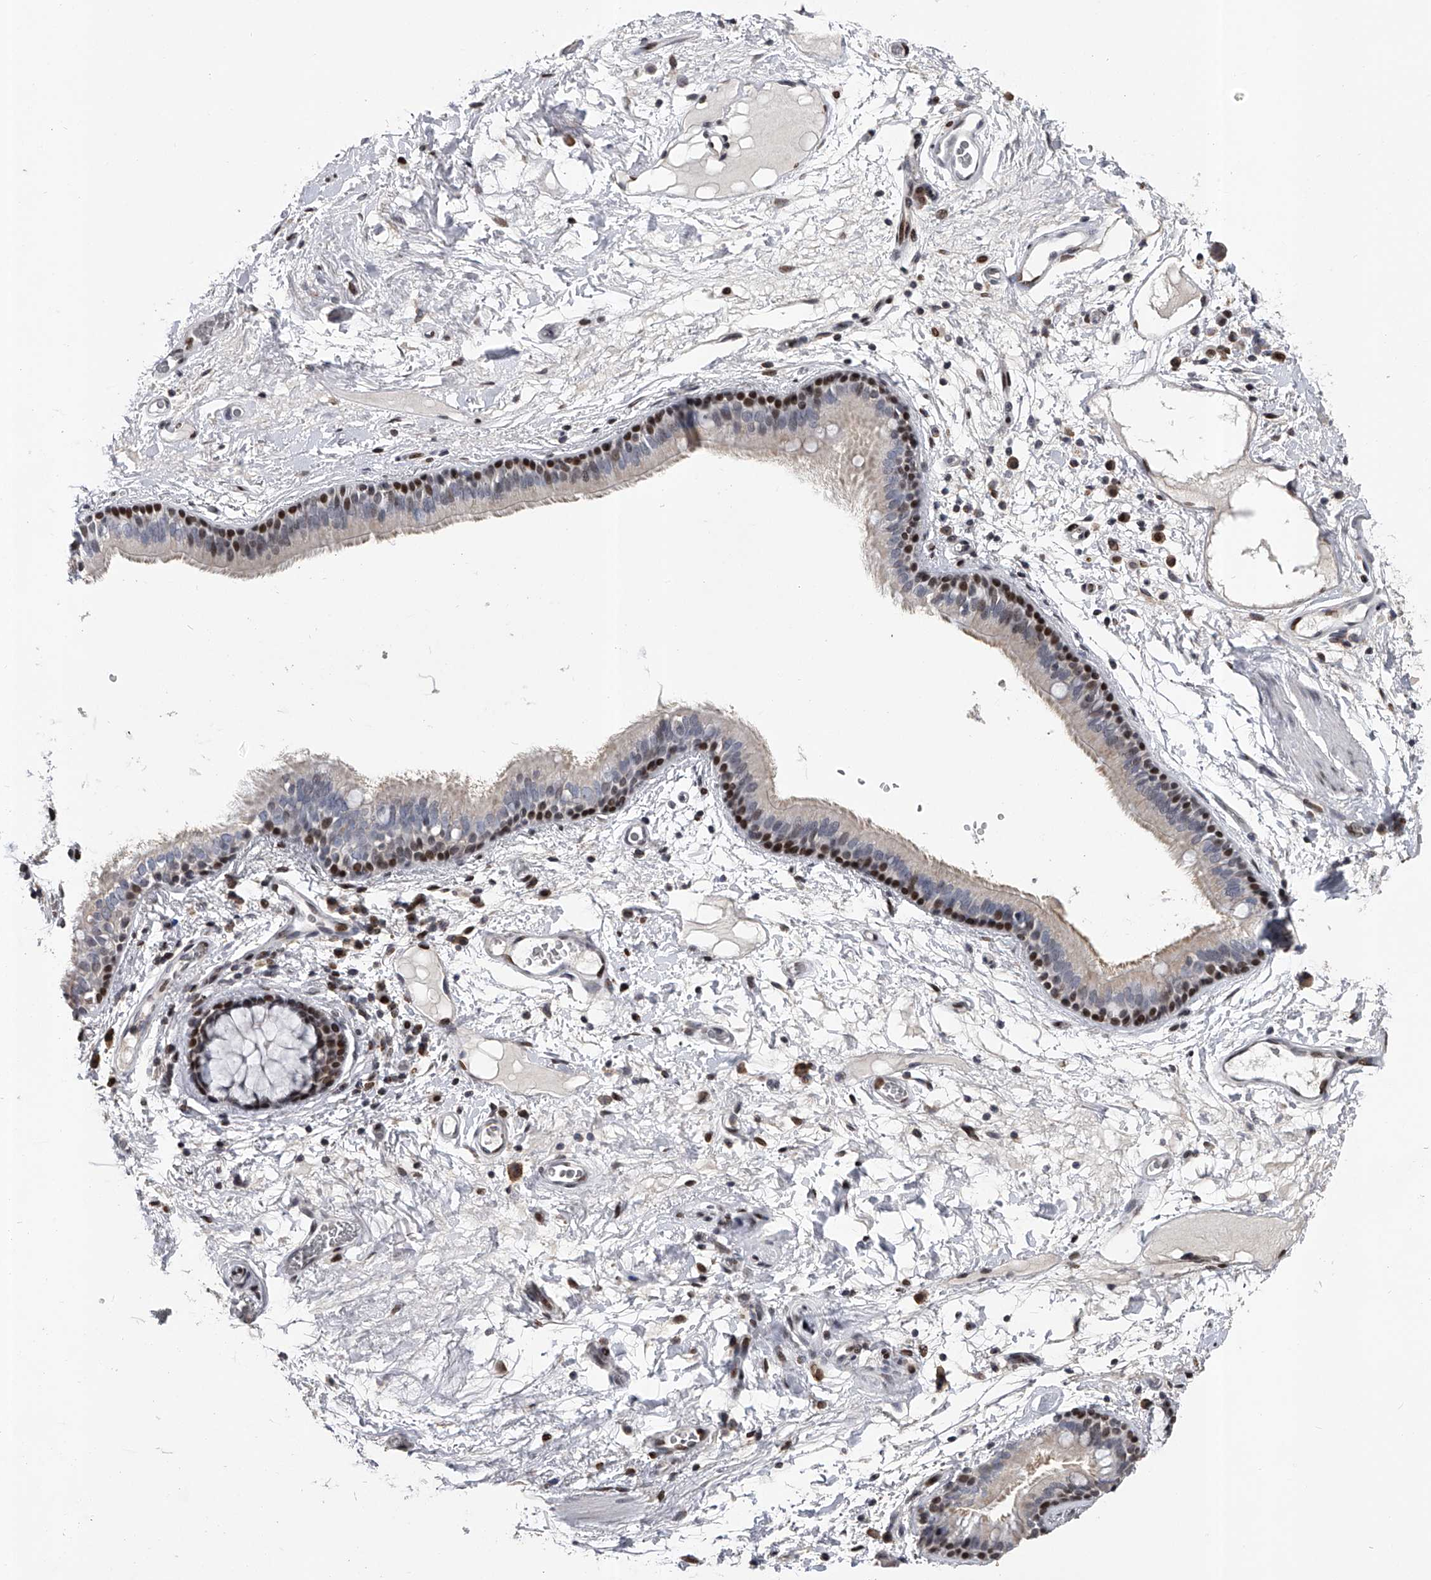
{"staining": {"intensity": "moderate", "quantity": ">75%", "location": "nuclear"}, "tissue": "adipose tissue", "cell_type": "Adipocytes", "image_type": "normal", "snomed": [{"axis": "morphology", "description": "Normal tissue, NOS"}, {"axis": "topography", "description": "Cartilage tissue"}], "caption": "Immunohistochemistry (IHC) image of unremarkable adipose tissue stained for a protein (brown), which demonstrates medium levels of moderate nuclear staining in approximately >75% of adipocytes.", "gene": "RWDD2A", "patient": {"sex": "female", "age": 63}}